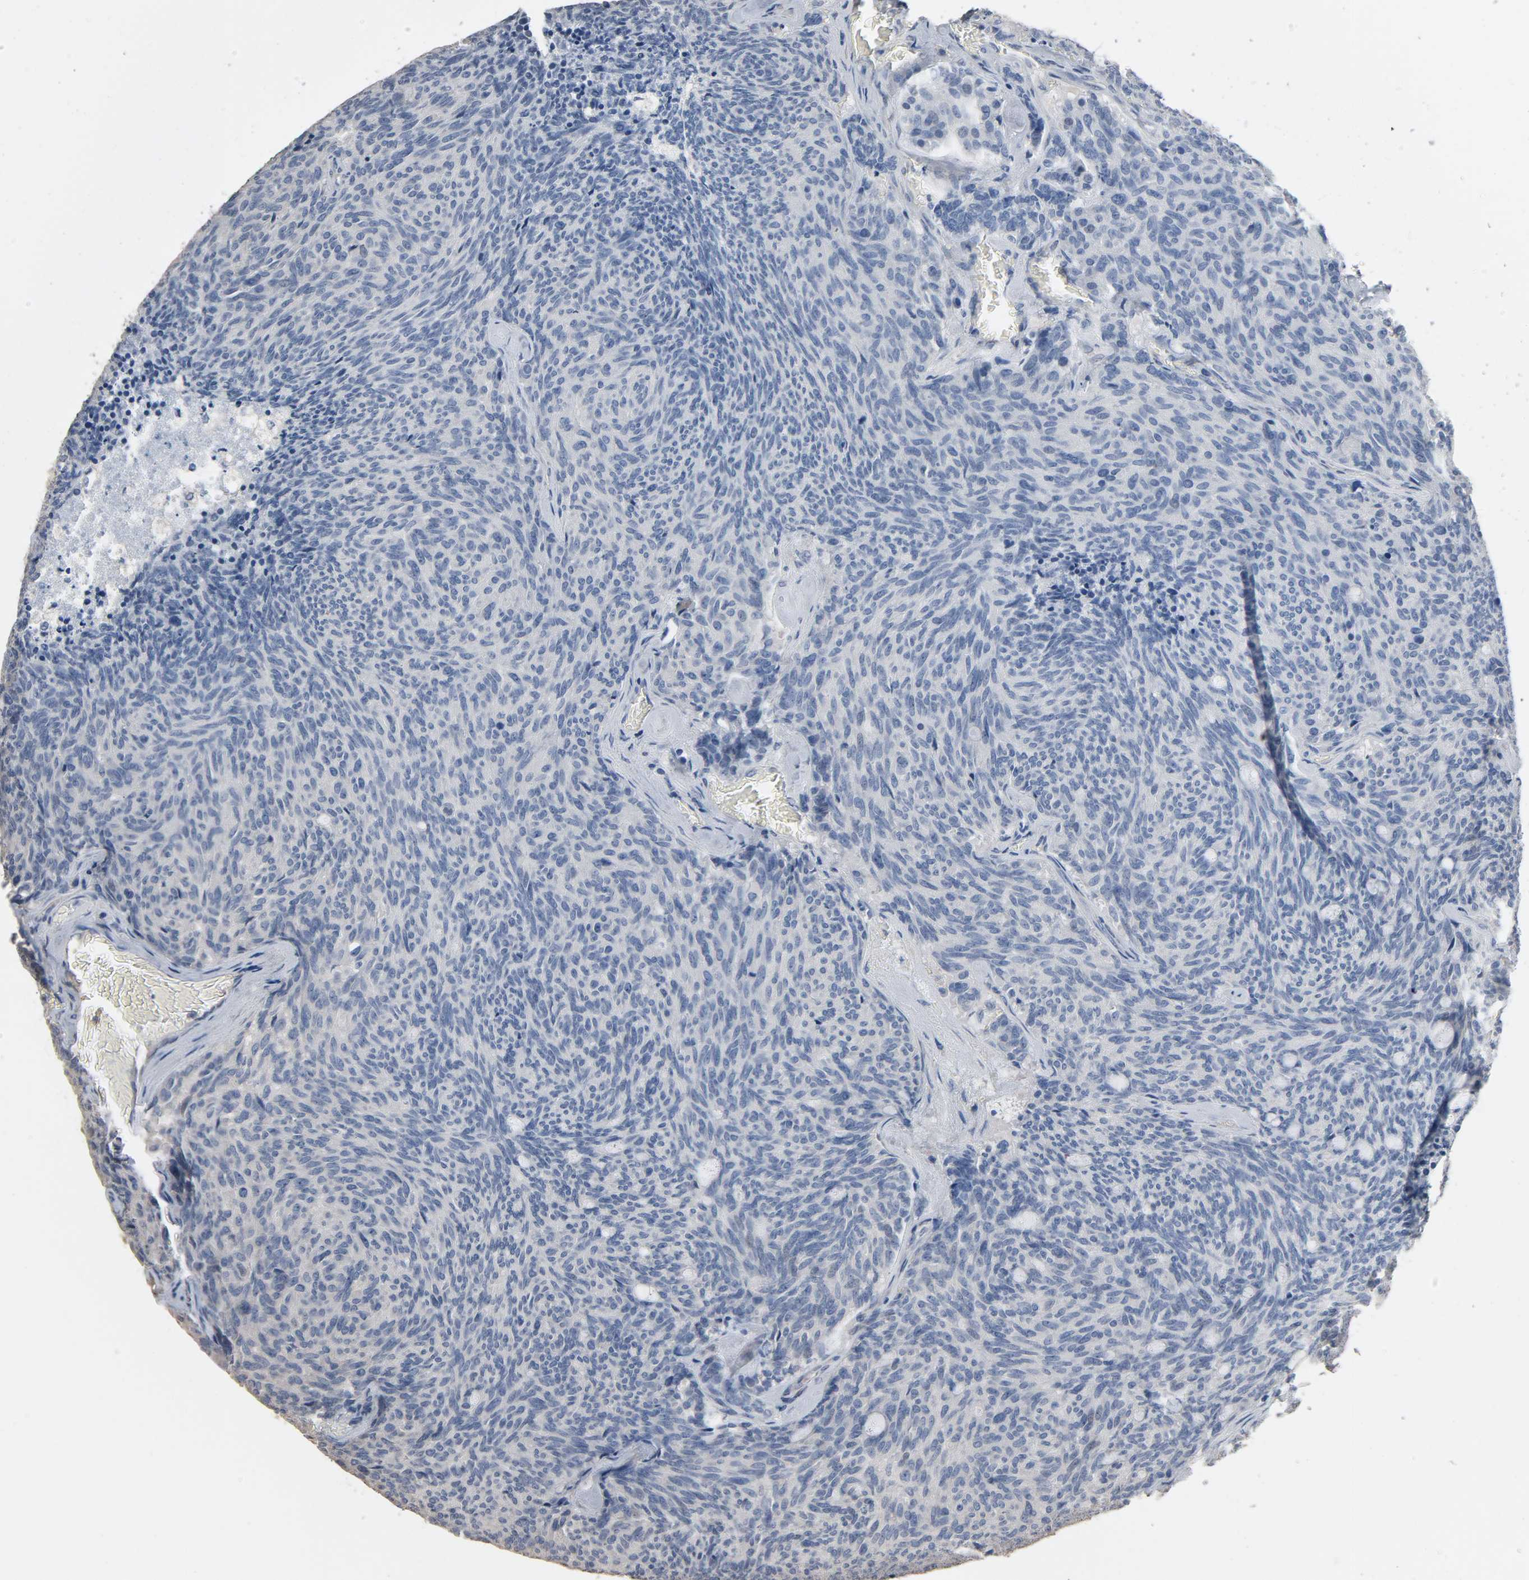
{"staining": {"intensity": "negative", "quantity": "none", "location": "none"}, "tissue": "carcinoid", "cell_type": "Tumor cells", "image_type": "cancer", "snomed": [{"axis": "morphology", "description": "Carcinoid, malignant, NOS"}, {"axis": "topography", "description": "Pancreas"}], "caption": "The photomicrograph demonstrates no significant positivity in tumor cells of carcinoid.", "gene": "SOX6", "patient": {"sex": "female", "age": 54}}